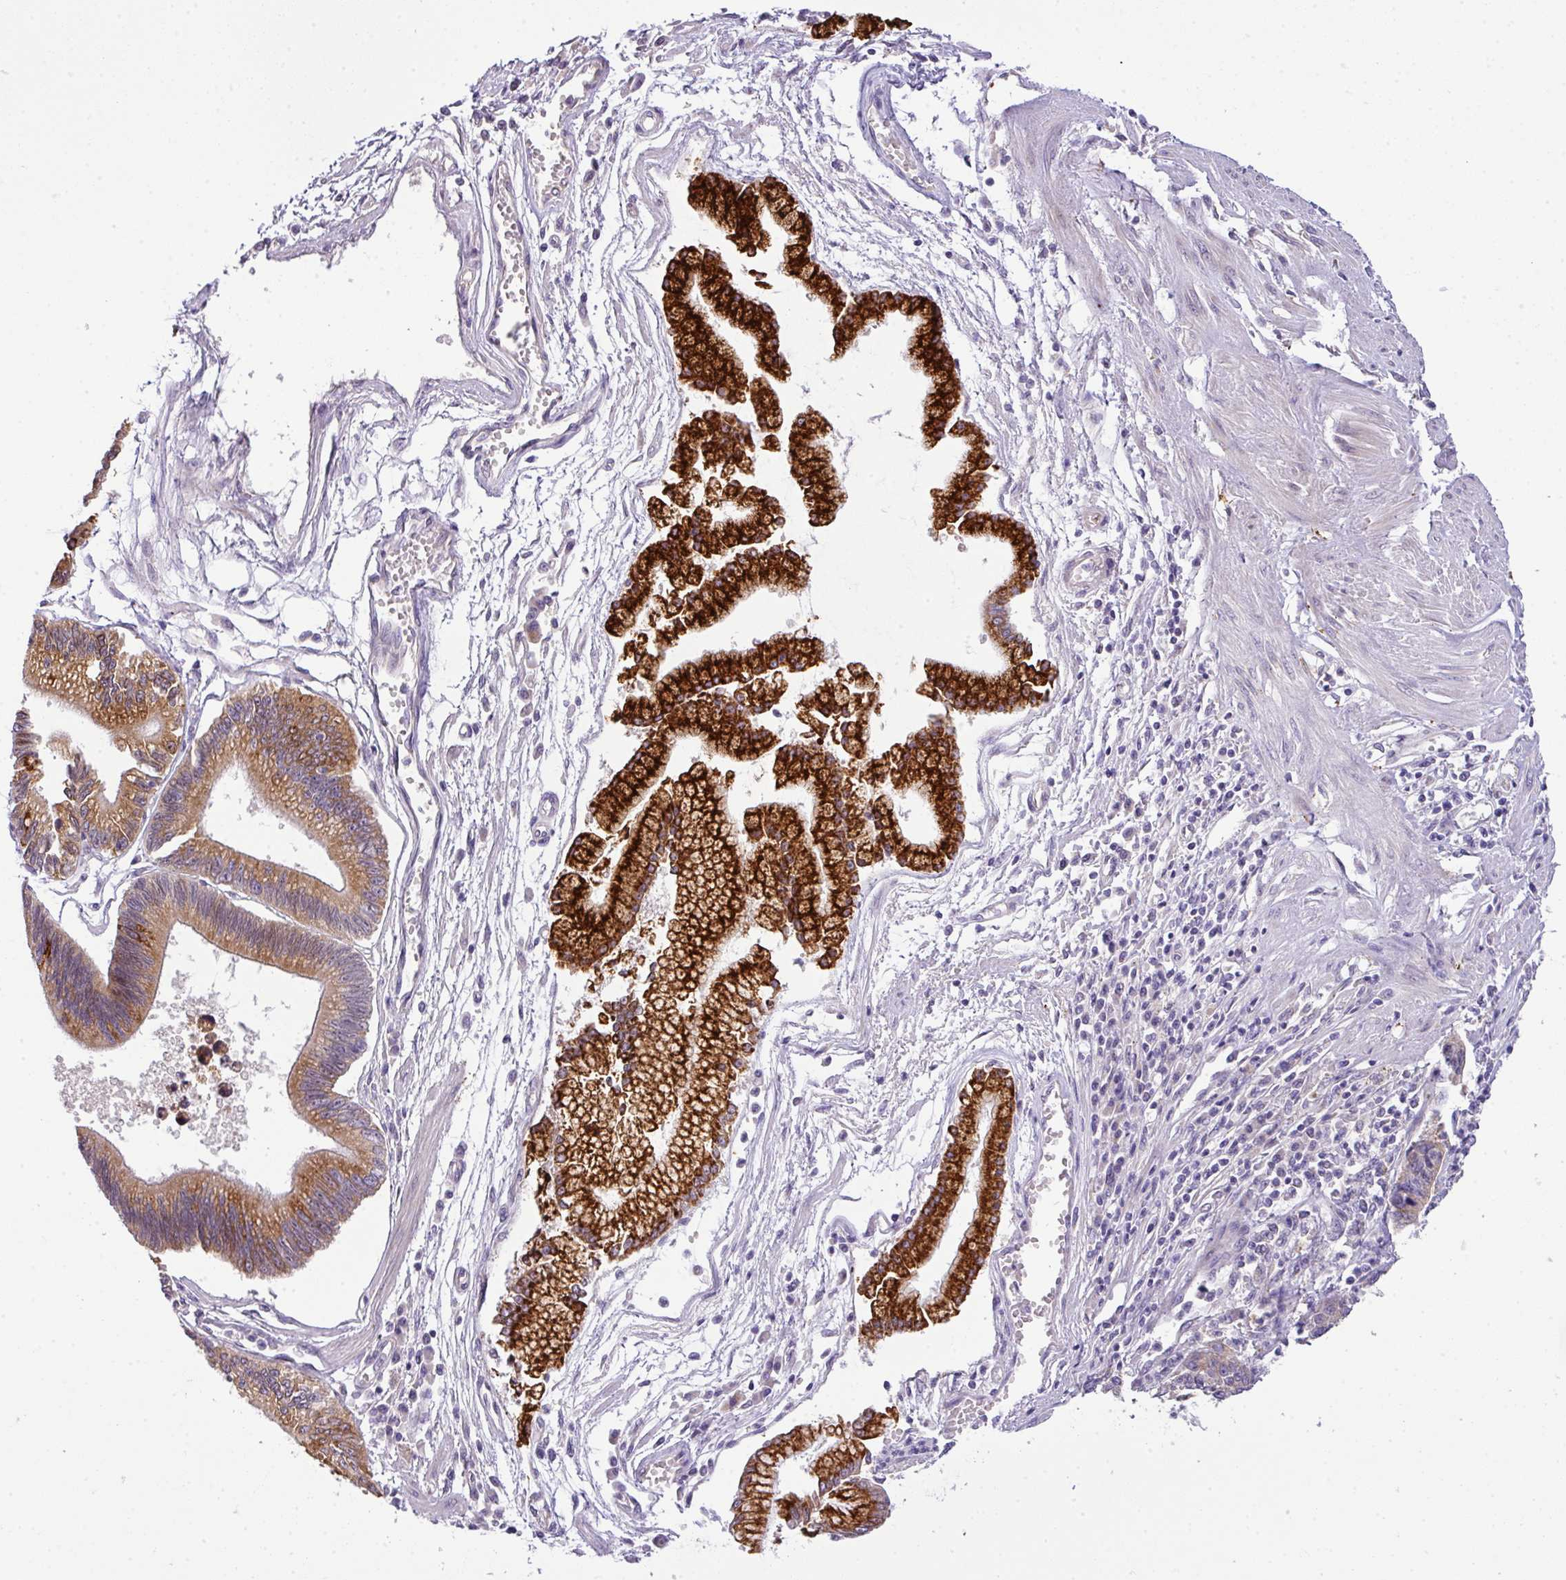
{"staining": {"intensity": "moderate", "quantity": "<25%", "location": "cytoplasmic/membranous"}, "tissue": "stomach cancer", "cell_type": "Tumor cells", "image_type": "cancer", "snomed": [{"axis": "morphology", "description": "Adenocarcinoma, NOS"}, {"axis": "topography", "description": "Stomach"}], "caption": "DAB (3,3'-diaminobenzidine) immunohistochemical staining of stomach adenocarcinoma displays moderate cytoplasmic/membranous protein staining in approximately <25% of tumor cells.", "gene": "PIK3R5", "patient": {"sex": "male", "age": 59}}